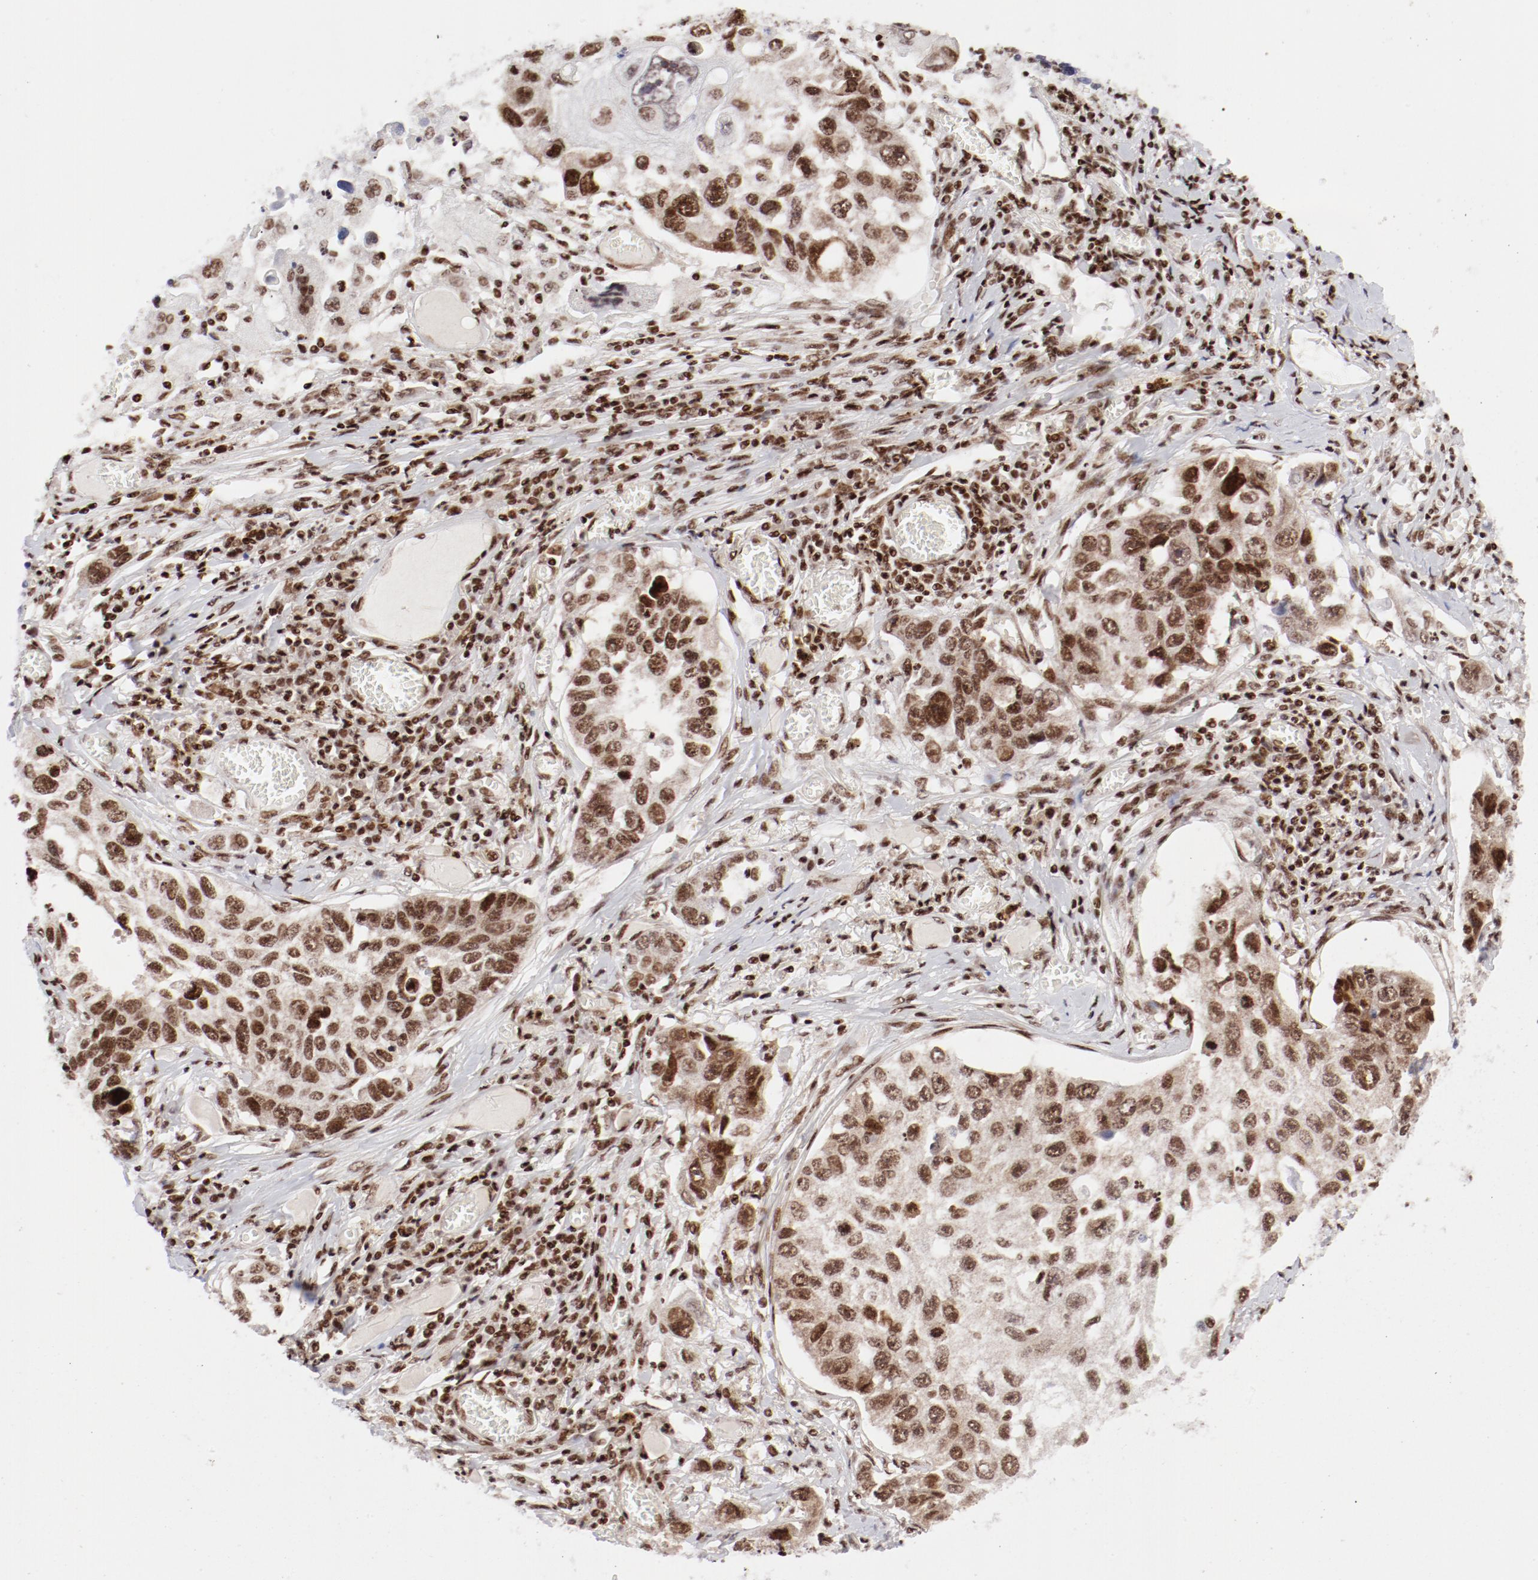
{"staining": {"intensity": "strong", "quantity": ">75%", "location": "cytoplasmic/membranous,nuclear"}, "tissue": "lung cancer", "cell_type": "Tumor cells", "image_type": "cancer", "snomed": [{"axis": "morphology", "description": "Squamous cell carcinoma, NOS"}, {"axis": "topography", "description": "Lung"}], "caption": "Squamous cell carcinoma (lung) stained with a brown dye reveals strong cytoplasmic/membranous and nuclear positive staining in approximately >75% of tumor cells.", "gene": "NFYB", "patient": {"sex": "male", "age": 71}}